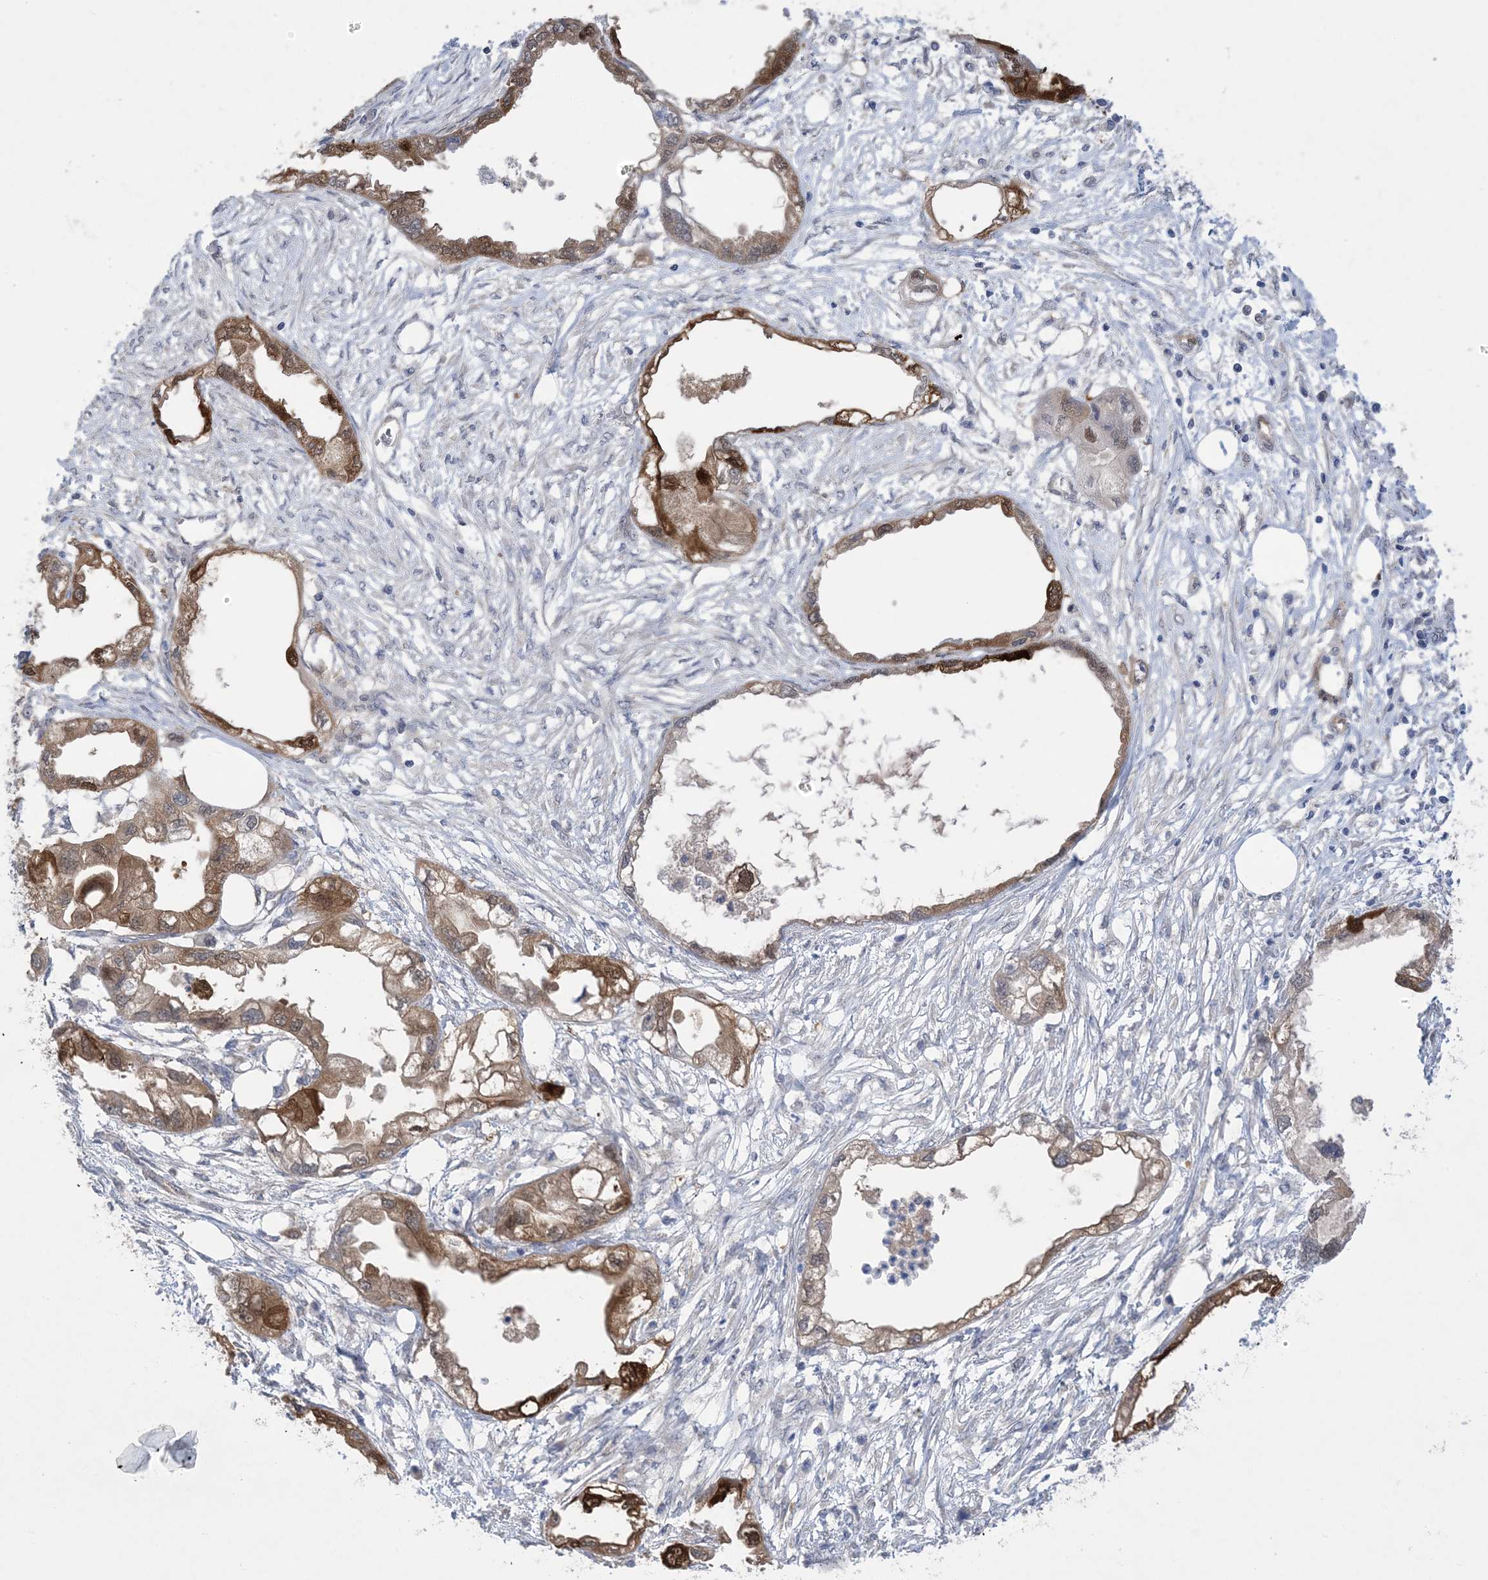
{"staining": {"intensity": "moderate", "quantity": ">75%", "location": "cytoplasmic/membranous"}, "tissue": "endometrial cancer", "cell_type": "Tumor cells", "image_type": "cancer", "snomed": [{"axis": "morphology", "description": "Adenocarcinoma, NOS"}, {"axis": "morphology", "description": "Adenocarcinoma, metastatic, NOS"}, {"axis": "topography", "description": "Adipose tissue"}, {"axis": "topography", "description": "Endometrium"}], "caption": "This is an image of IHC staining of endometrial cancer (adenocarcinoma), which shows moderate positivity in the cytoplasmic/membranous of tumor cells.", "gene": "HMGCS1", "patient": {"sex": "female", "age": 67}}